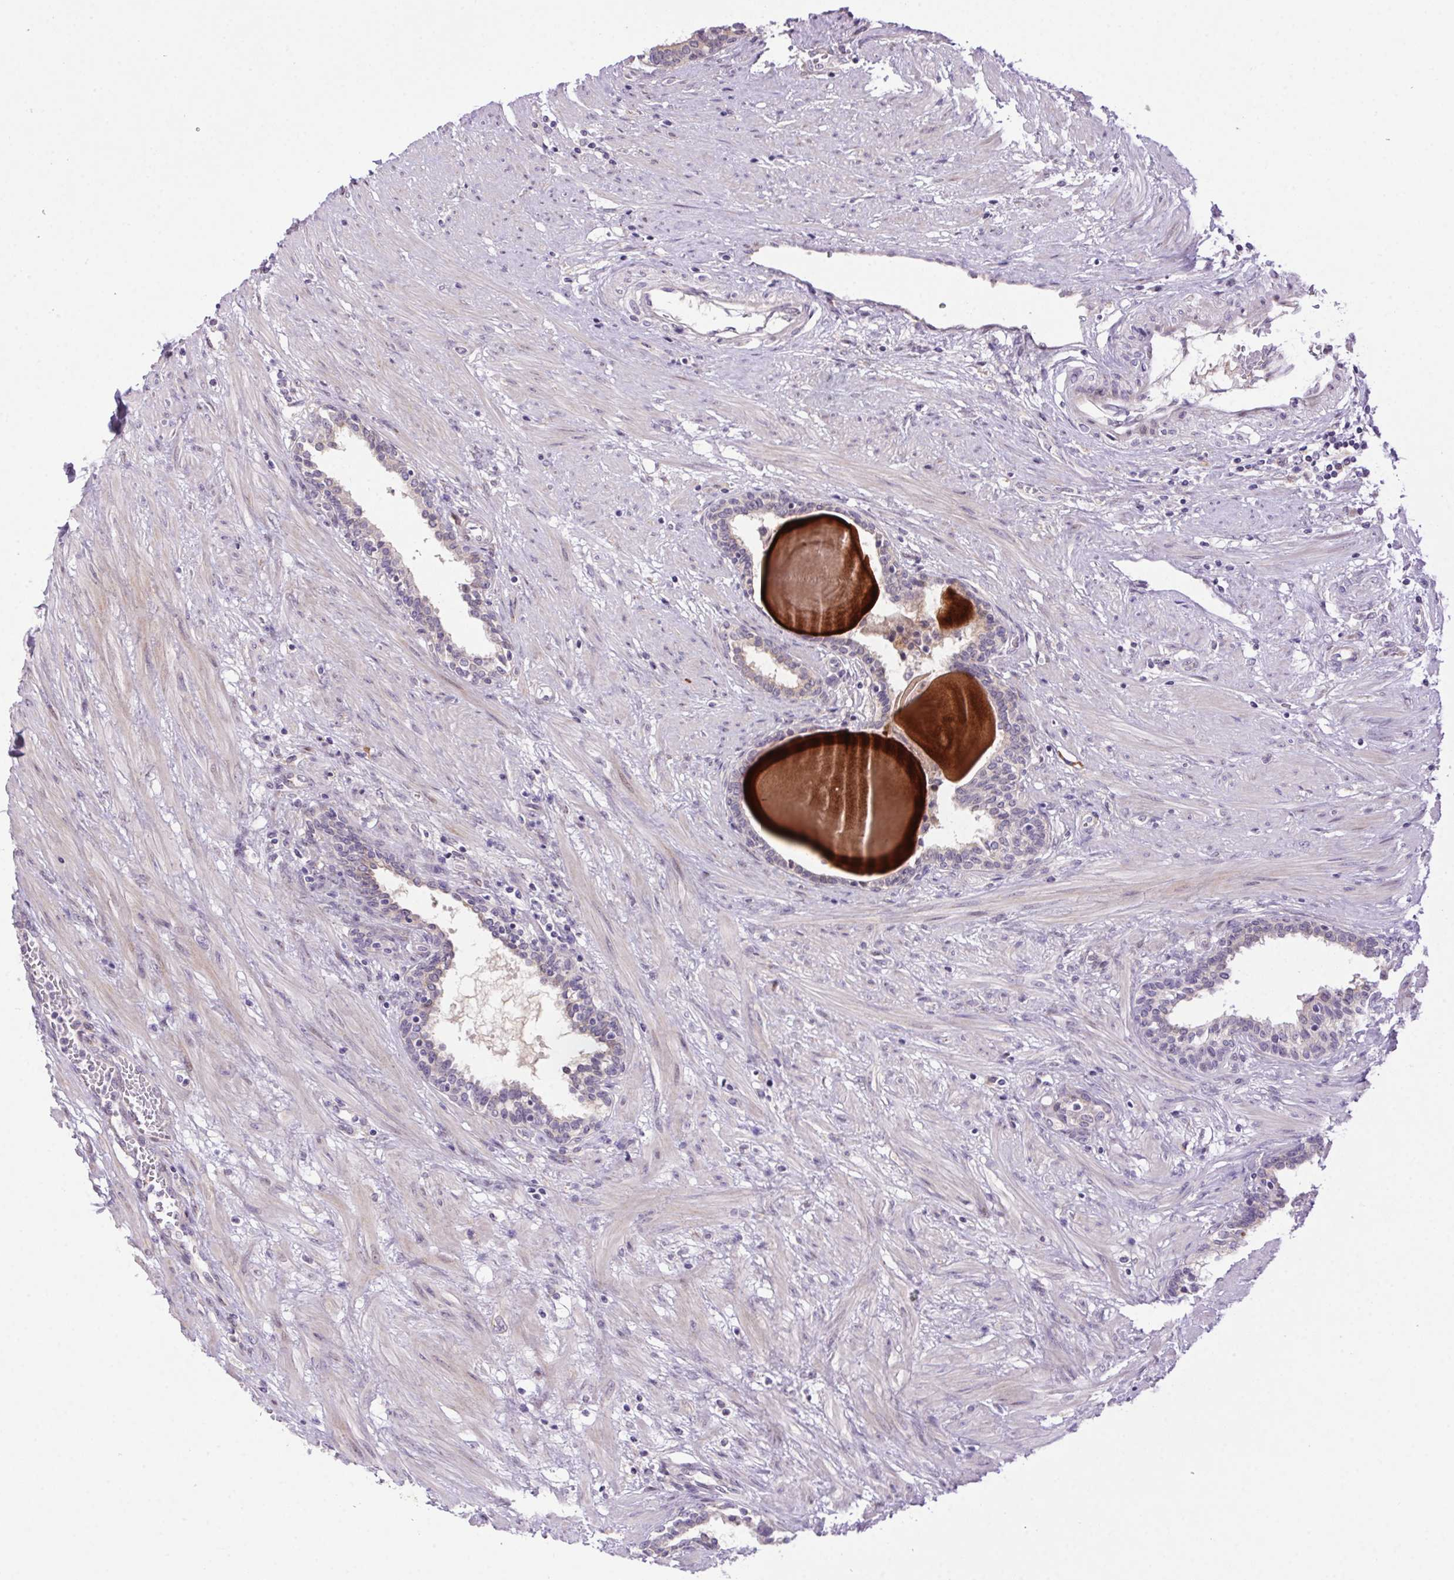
{"staining": {"intensity": "negative", "quantity": "none", "location": "none"}, "tissue": "prostate", "cell_type": "Glandular cells", "image_type": "normal", "snomed": [{"axis": "morphology", "description": "Normal tissue, NOS"}, {"axis": "topography", "description": "Prostate"}], "caption": "Glandular cells show no significant protein staining in normal prostate. (DAB (3,3'-diaminobenzidine) immunohistochemistry (IHC) with hematoxylin counter stain).", "gene": "LRRTM1", "patient": {"sex": "male", "age": 55}}